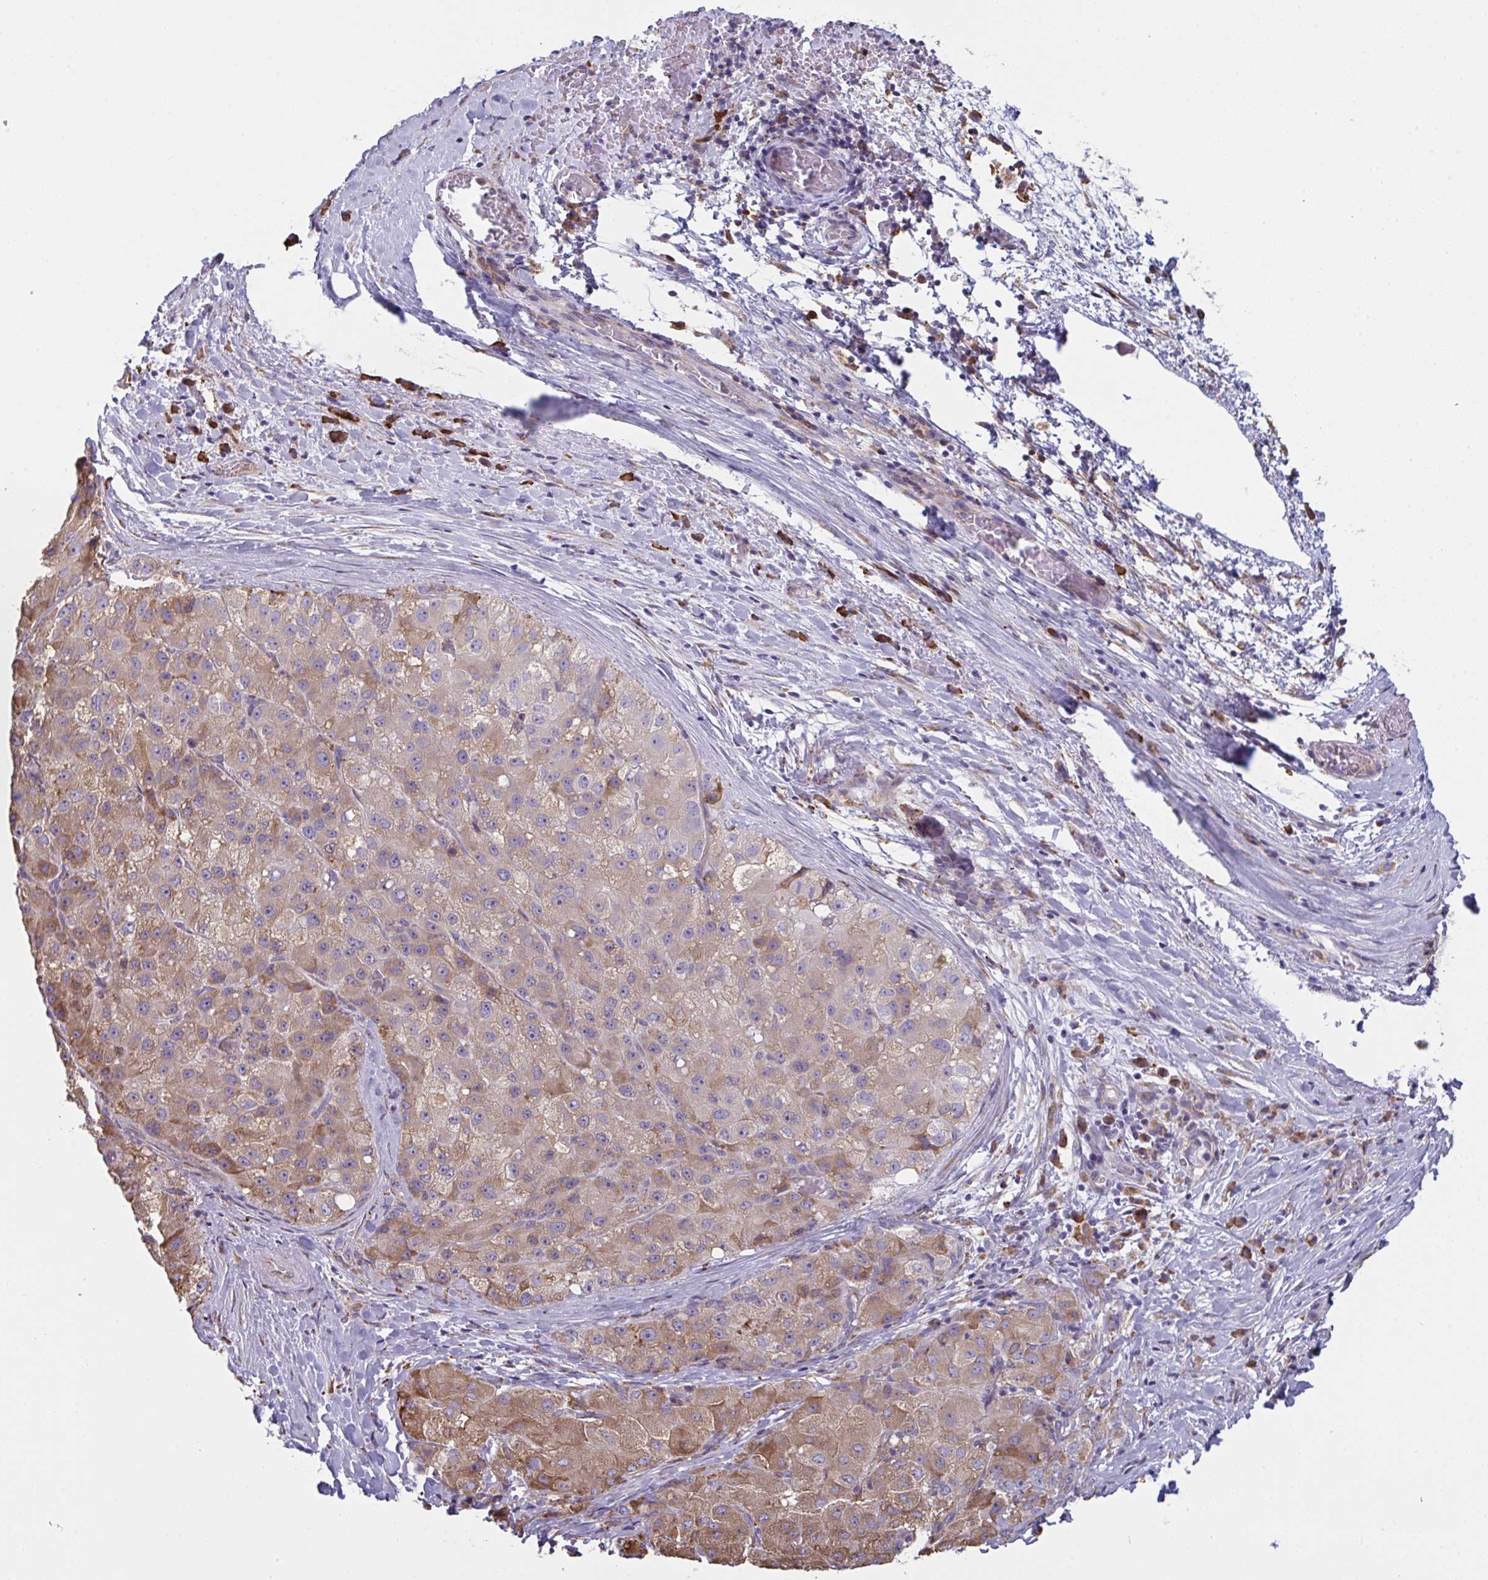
{"staining": {"intensity": "weak", "quantity": ">75%", "location": "cytoplasmic/membranous"}, "tissue": "liver cancer", "cell_type": "Tumor cells", "image_type": "cancer", "snomed": [{"axis": "morphology", "description": "Carcinoma, Hepatocellular, NOS"}, {"axis": "topography", "description": "Liver"}], "caption": "An immunohistochemistry photomicrograph of neoplastic tissue is shown. Protein staining in brown highlights weak cytoplasmic/membranous positivity in hepatocellular carcinoma (liver) within tumor cells.", "gene": "MYMK", "patient": {"sex": "male", "age": 80}}